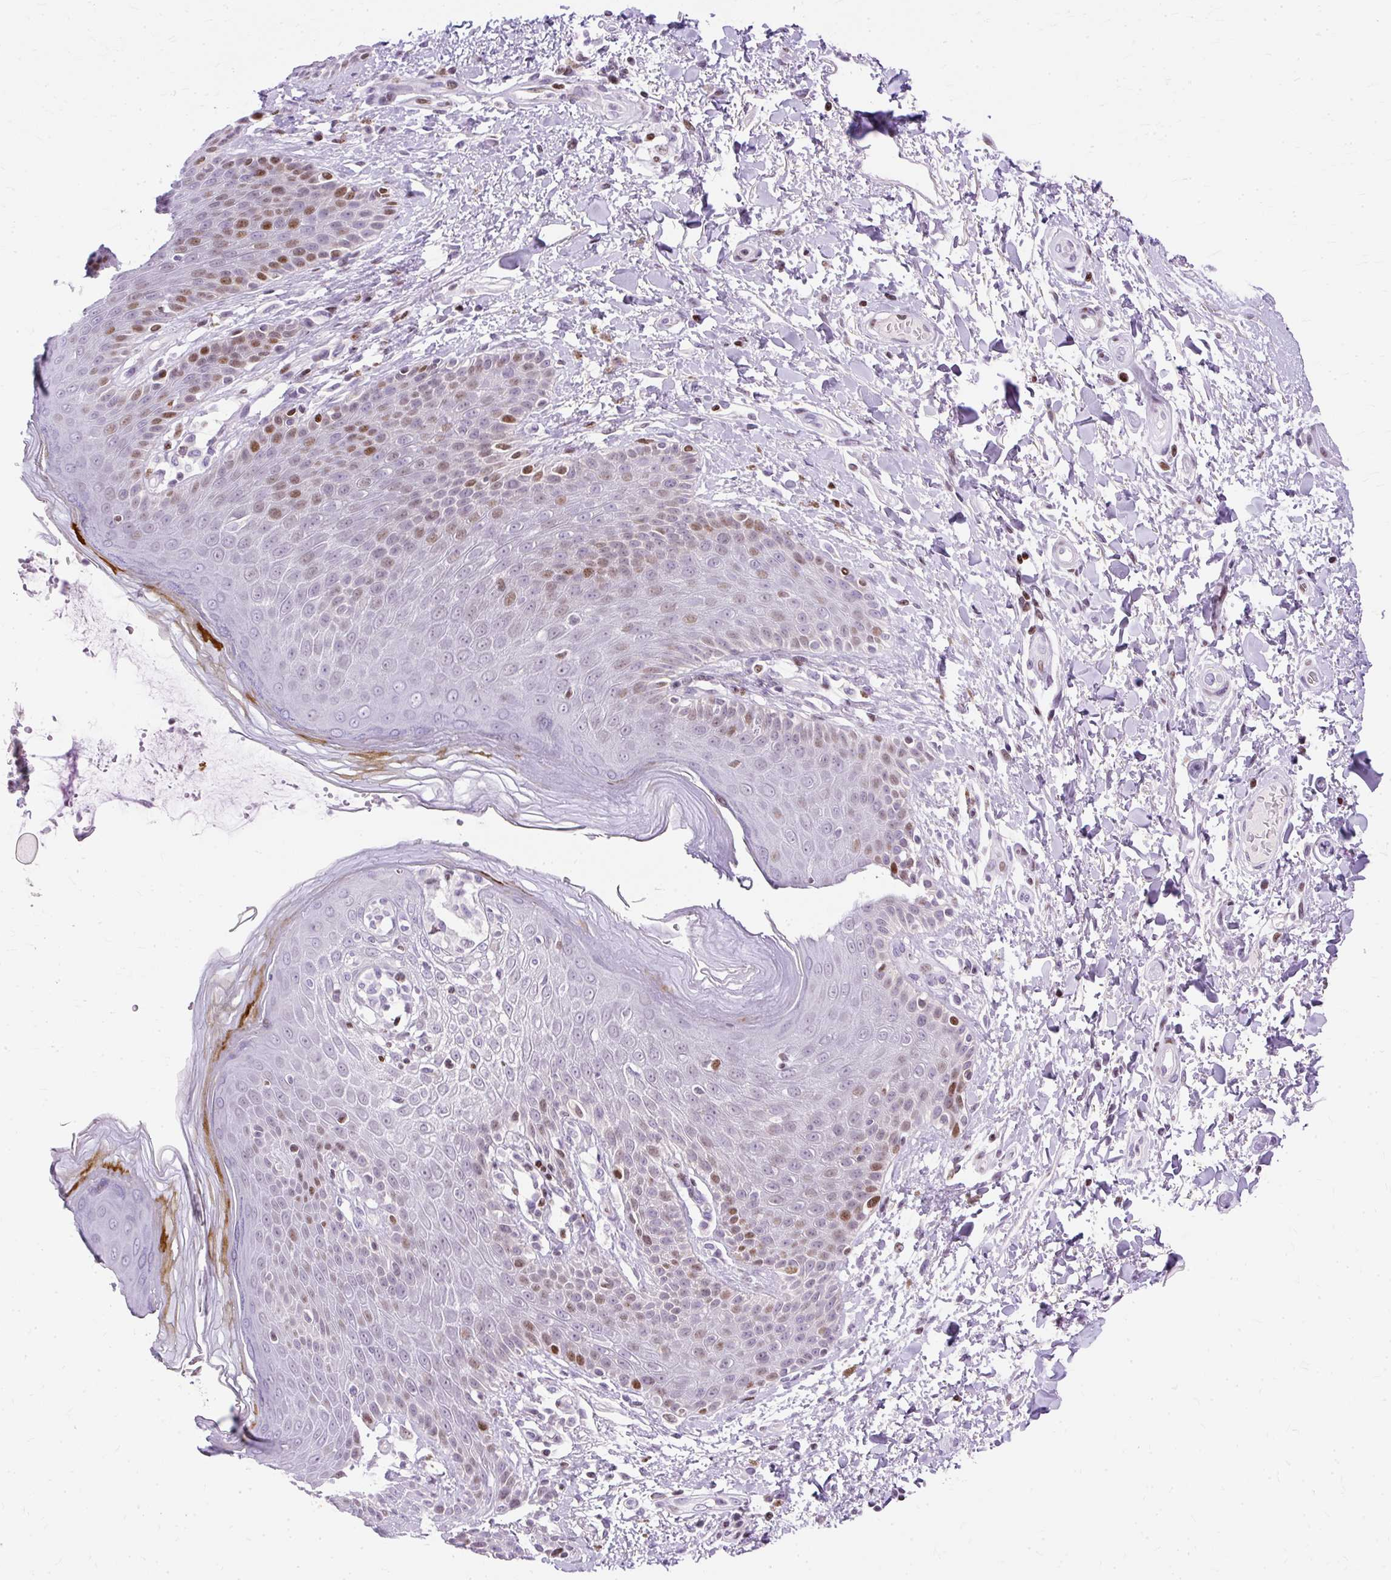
{"staining": {"intensity": "moderate", "quantity": "<25%", "location": "cytoplasmic/membranous,nuclear"}, "tissue": "skin", "cell_type": "Epidermal cells", "image_type": "normal", "snomed": [{"axis": "morphology", "description": "Normal tissue, NOS"}, {"axis": "topography", "description": "Peripheral nerve tissue"}], "caption": "Protein analysis of unremarkable skin reveals moderate cytoplasmic/membranous,nuclear staining in about <25% of epidermal cells. (DAB IHC, brown staining for protein, blue staining for nuclei).", "gene": "TMEM177", "patient": {"sex": "male", "age": 51}}